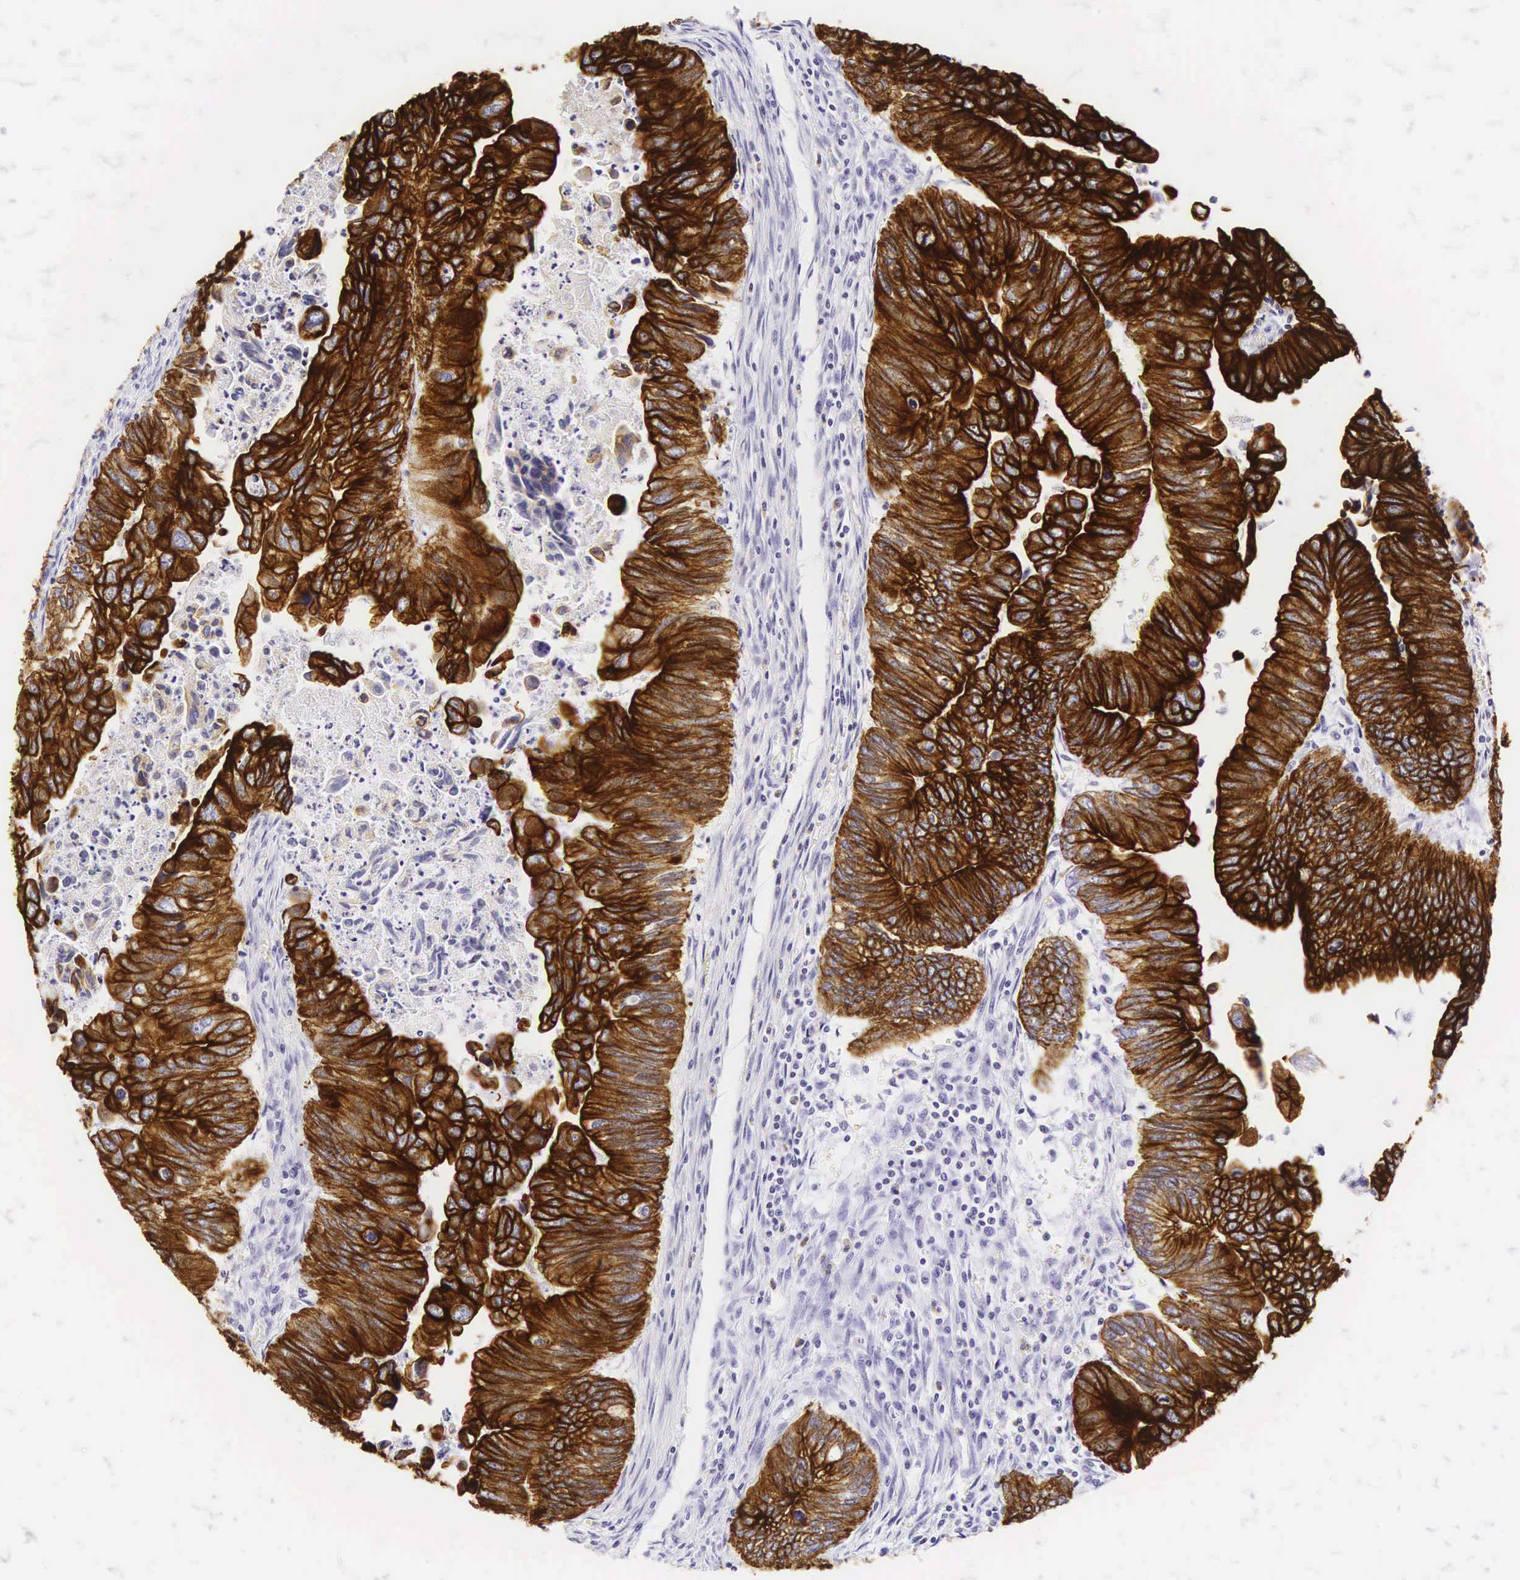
{"staining": {"intensity": "strong", "quantity": ">75%", "location": "cytoplasmic/membranous"}, "tissue": "colorectal cancer", "cell_type": "Tumor cells", "image_type": "cancer", "snomed": [{"axis": "morphology", "description": "Adenocarcinoma, NOS"}, {"axis": "topography", "description": "Colon"}], "caption": "Immunohistochemical staining of human colorectal cancer (adenocarcinoma) demonstrates high levels of strong cytoplasmic/membranous staining in about >75% of tumor cells.", "gene": "KRT18", "patient": {"sex": "female", "age": 11}}